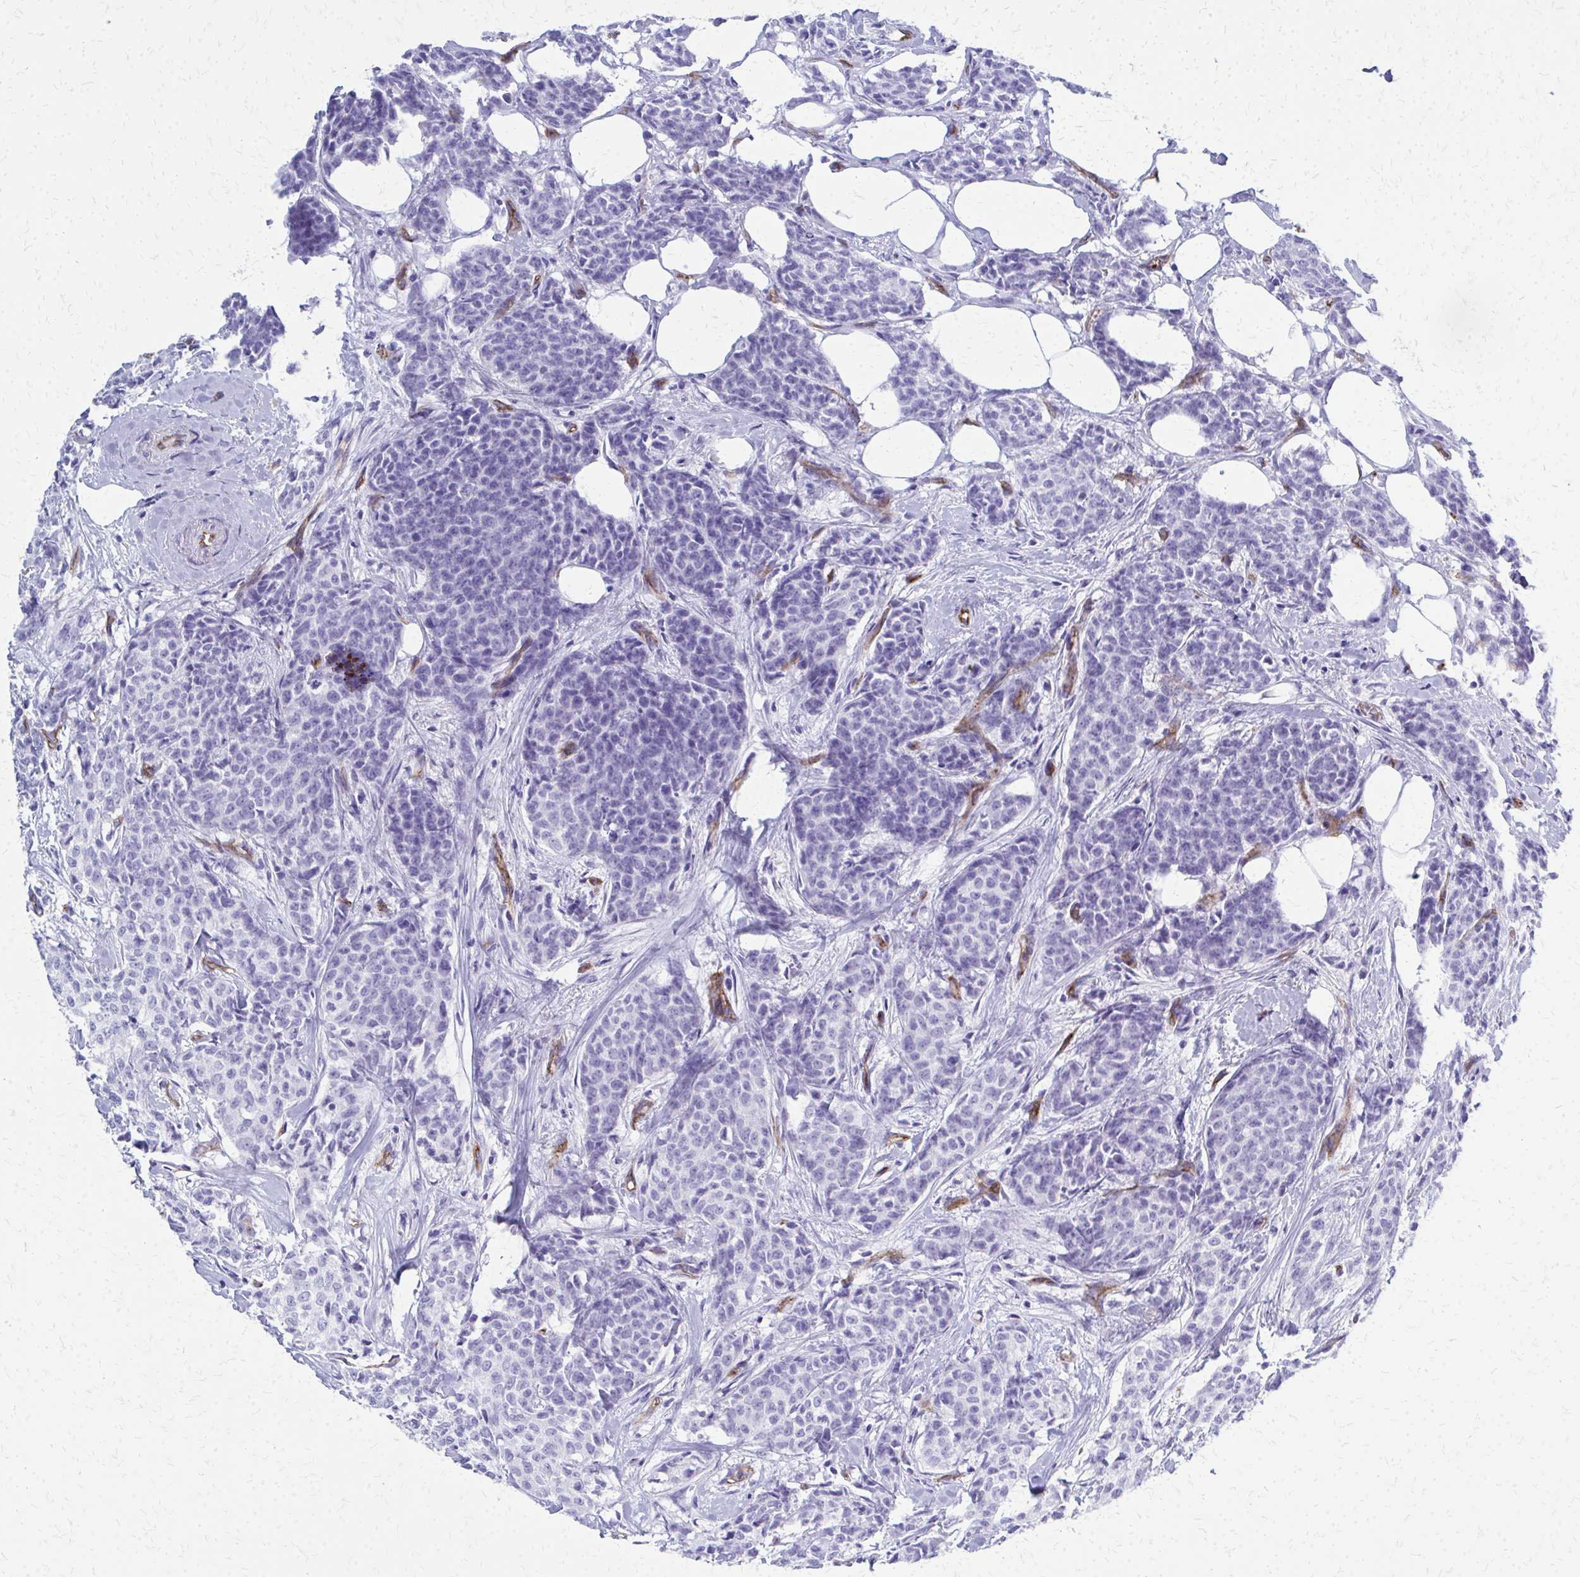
{"staining": {"intensity": "negative", "quantity": "none", "location": "none"}, "tissue": "breast cancer", "cell_type": "Tumor cells", "image_type": "cancer", "snomed": [{"axis": "morphology", "description": "Duct carcinoma"}, {"axis": "topography", "description": "Breast"}], "caption": "Immunohistochemistry (IHC) histopathology image of human invasive ductal carcinoma (breast) stained for a protein (brown), which demonstrates no positivity in tumor cells. The staining was performed using DAB to visualize the protein expression in brown, while the nuclei were stained in blue with hematoxylin (Magnification: 20x).", "gene": "TPSG1", "patient": {"sex": "female", "age": 91}}